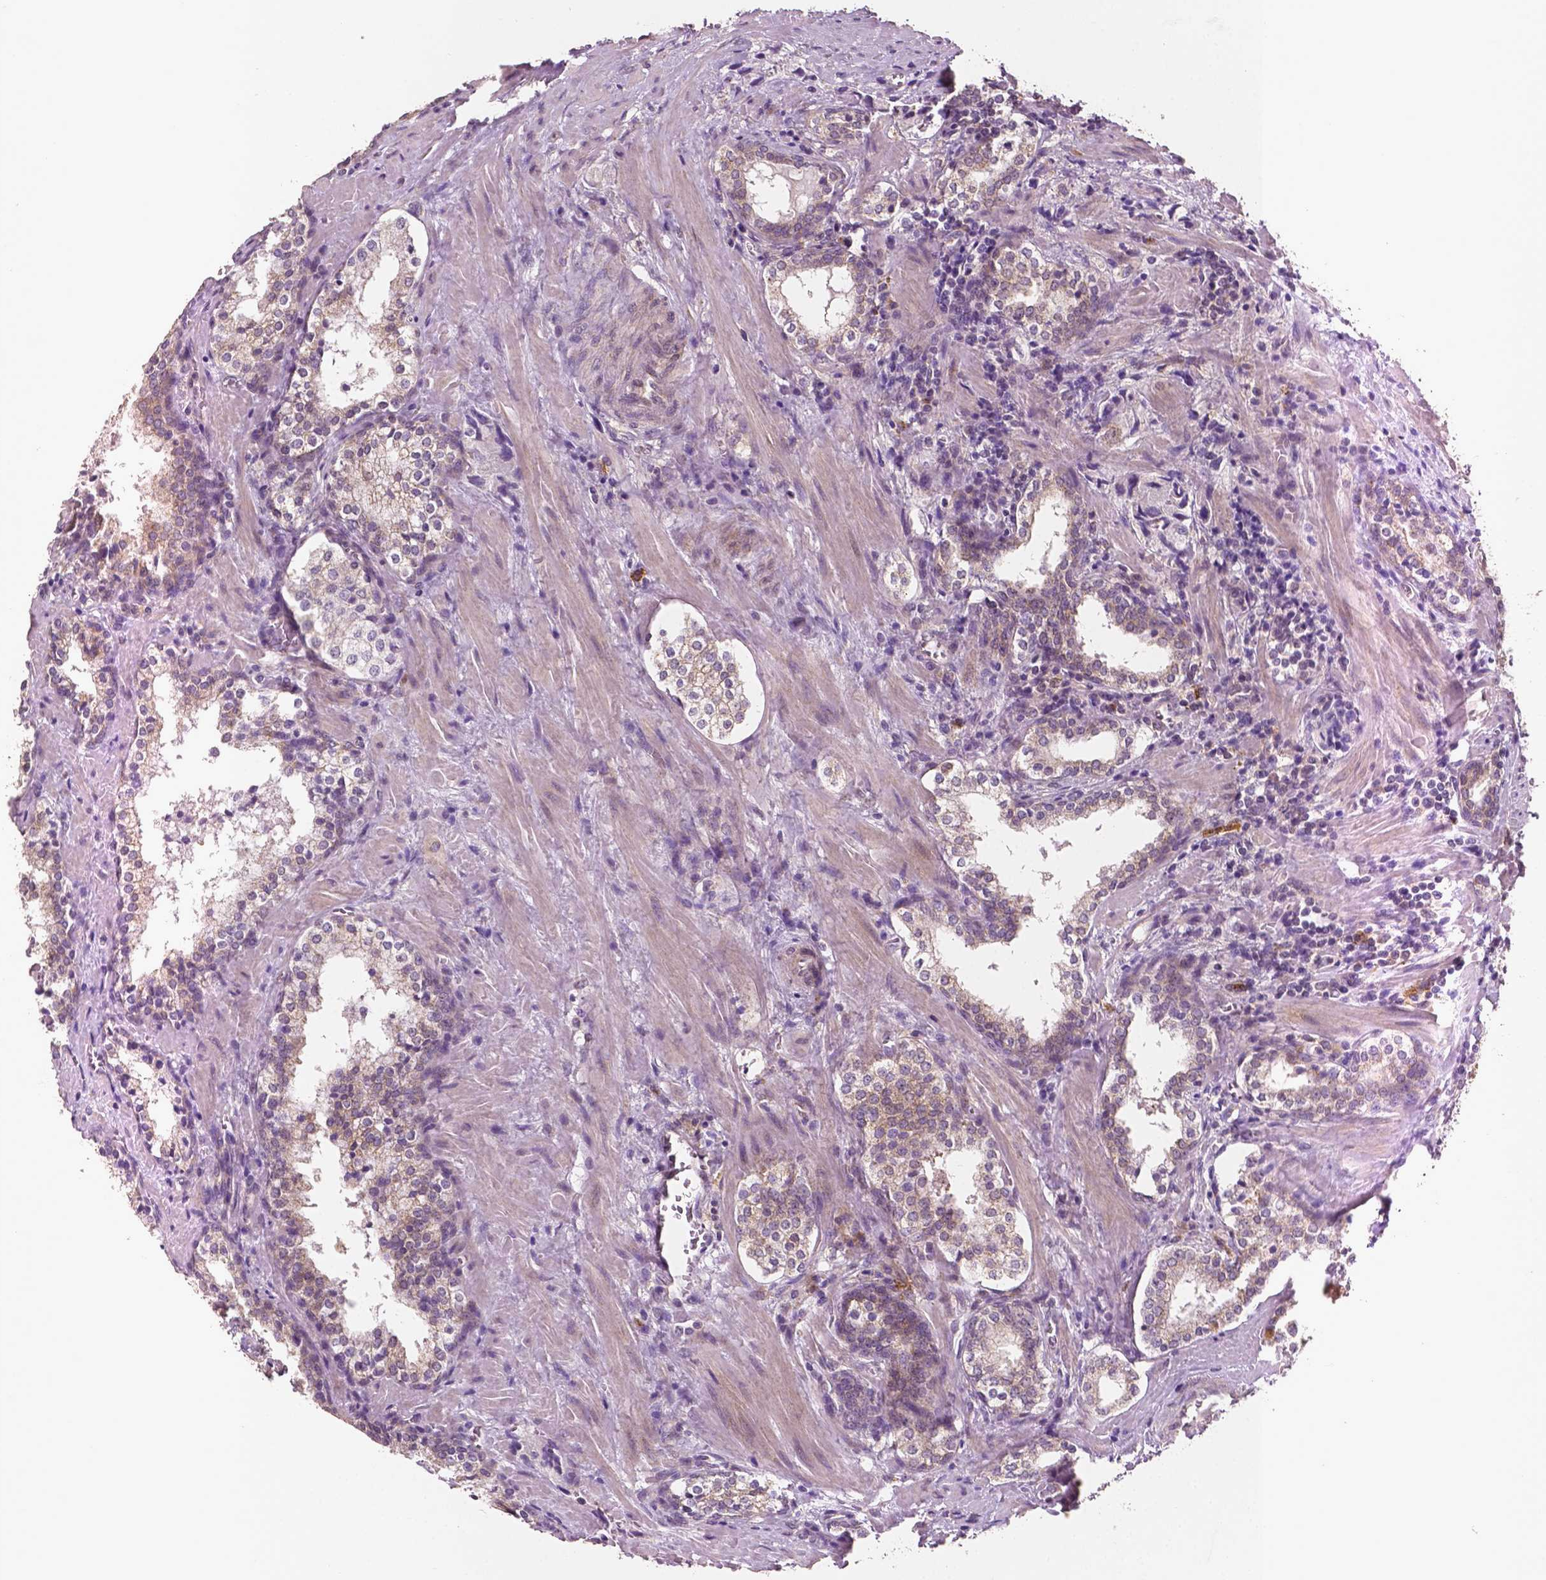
{"staining": {"intensity": "weak", "quantity": ">75%", "location": "cytoplasmic/membranous"}, "tissue": "prostate cancer", "cell_type": "Tumor cells", "image_type": "cancer", "snomed": [{"axis": "morphology", "description": "Adenocarcinoma, NOS"}, {"axis": "topography", "description": "Prostate and seminal vesicle, NOS"}], "caption": "This image shows prostate cancer stained with immunohistochemistry (IHC) to label a protein in brown. The cytoplasmic/membranous of tumor cells show weak positivity for the protein. Nuclei are counter-stained blue.", "gene": "EBAG9", "patient": {"sex": "male", "age": 63}}